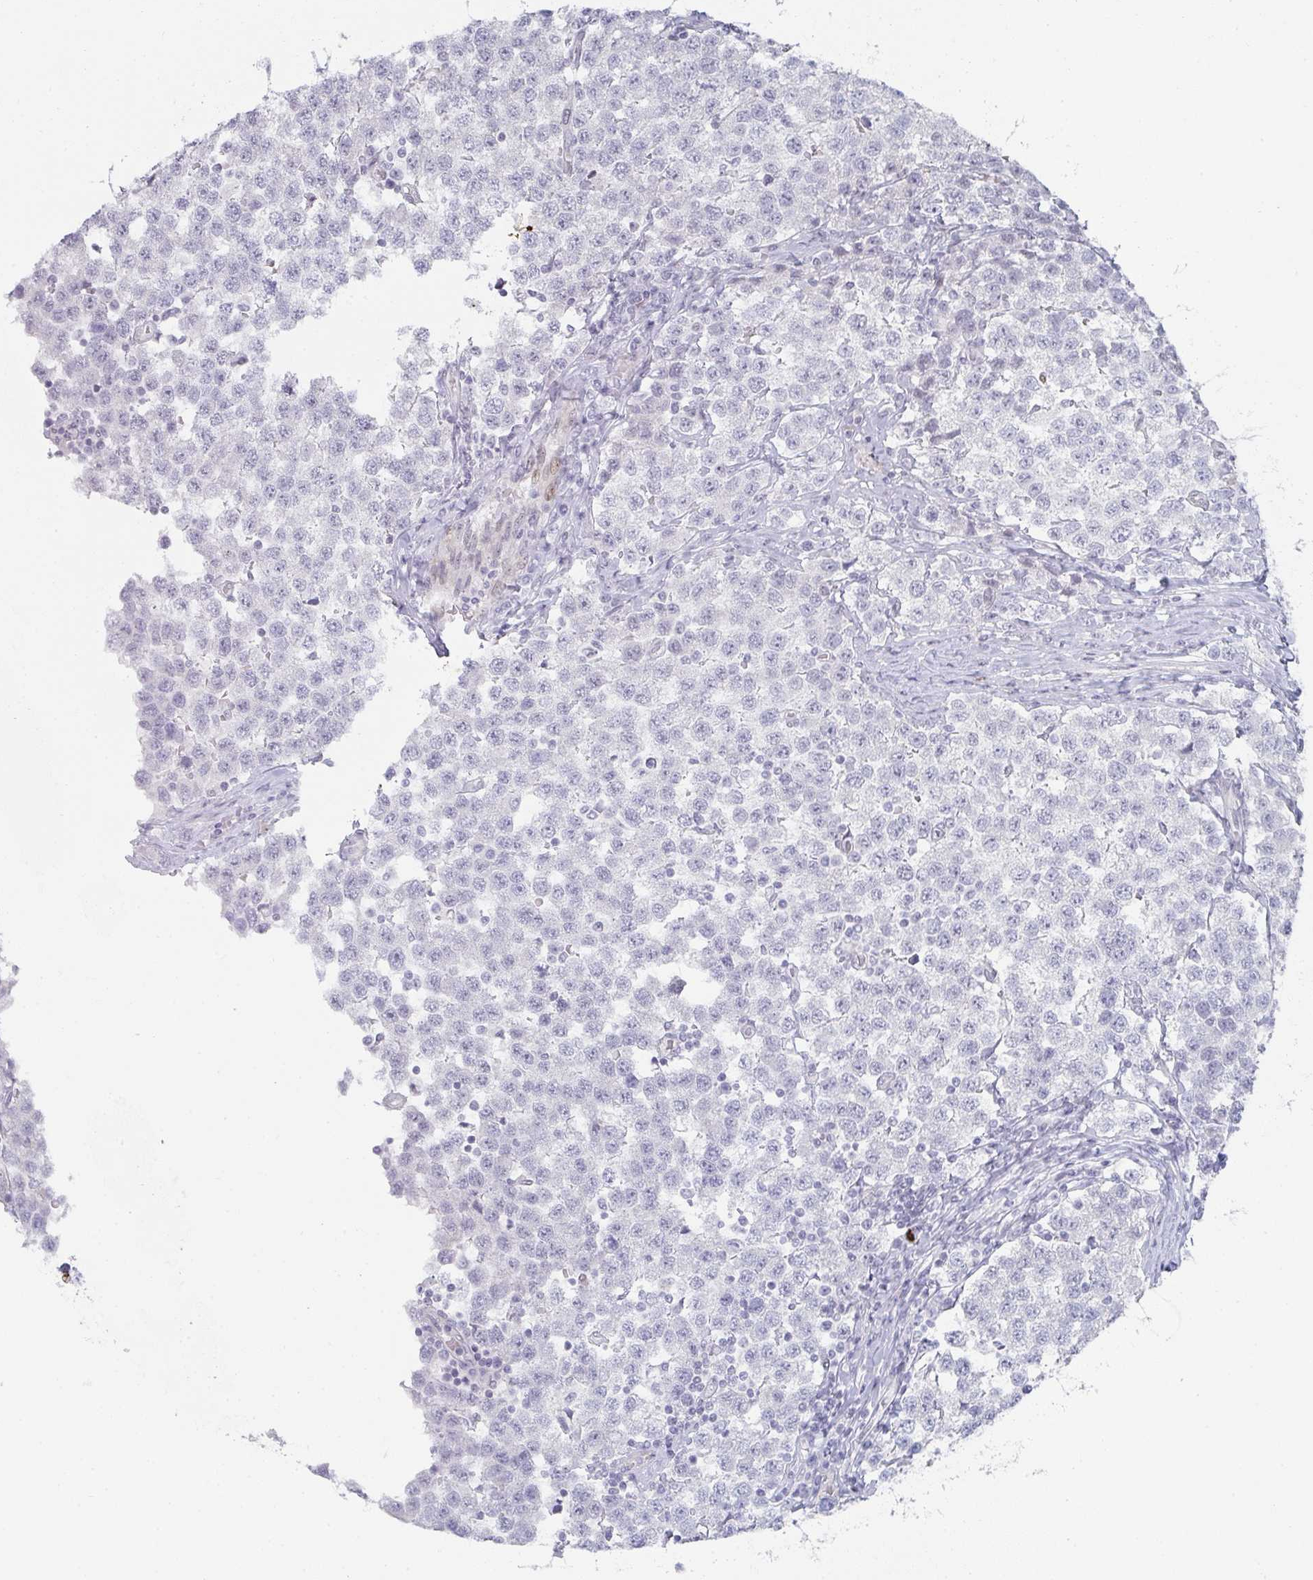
{"staining": {"intensity": "negative", "quantity": "none", "location": "none"}, "tissue": "testis cancer", "cell_type": "Tumor cells", "image_type": "cancer", "snomed": [{"axis": "morphology", "description": "Seminoma, NOS"}, {"axis": "topography", "description": "Testis"}], "caption": "Tumor cells show no significant positivity in testis cancer. Brightfield microscopy of IHC stained with DAB (brown) and hematoxylin (blue), captured at high magnification.", "gene": "POU2AF2", "patient": {"sex": "male", "age": 34}}